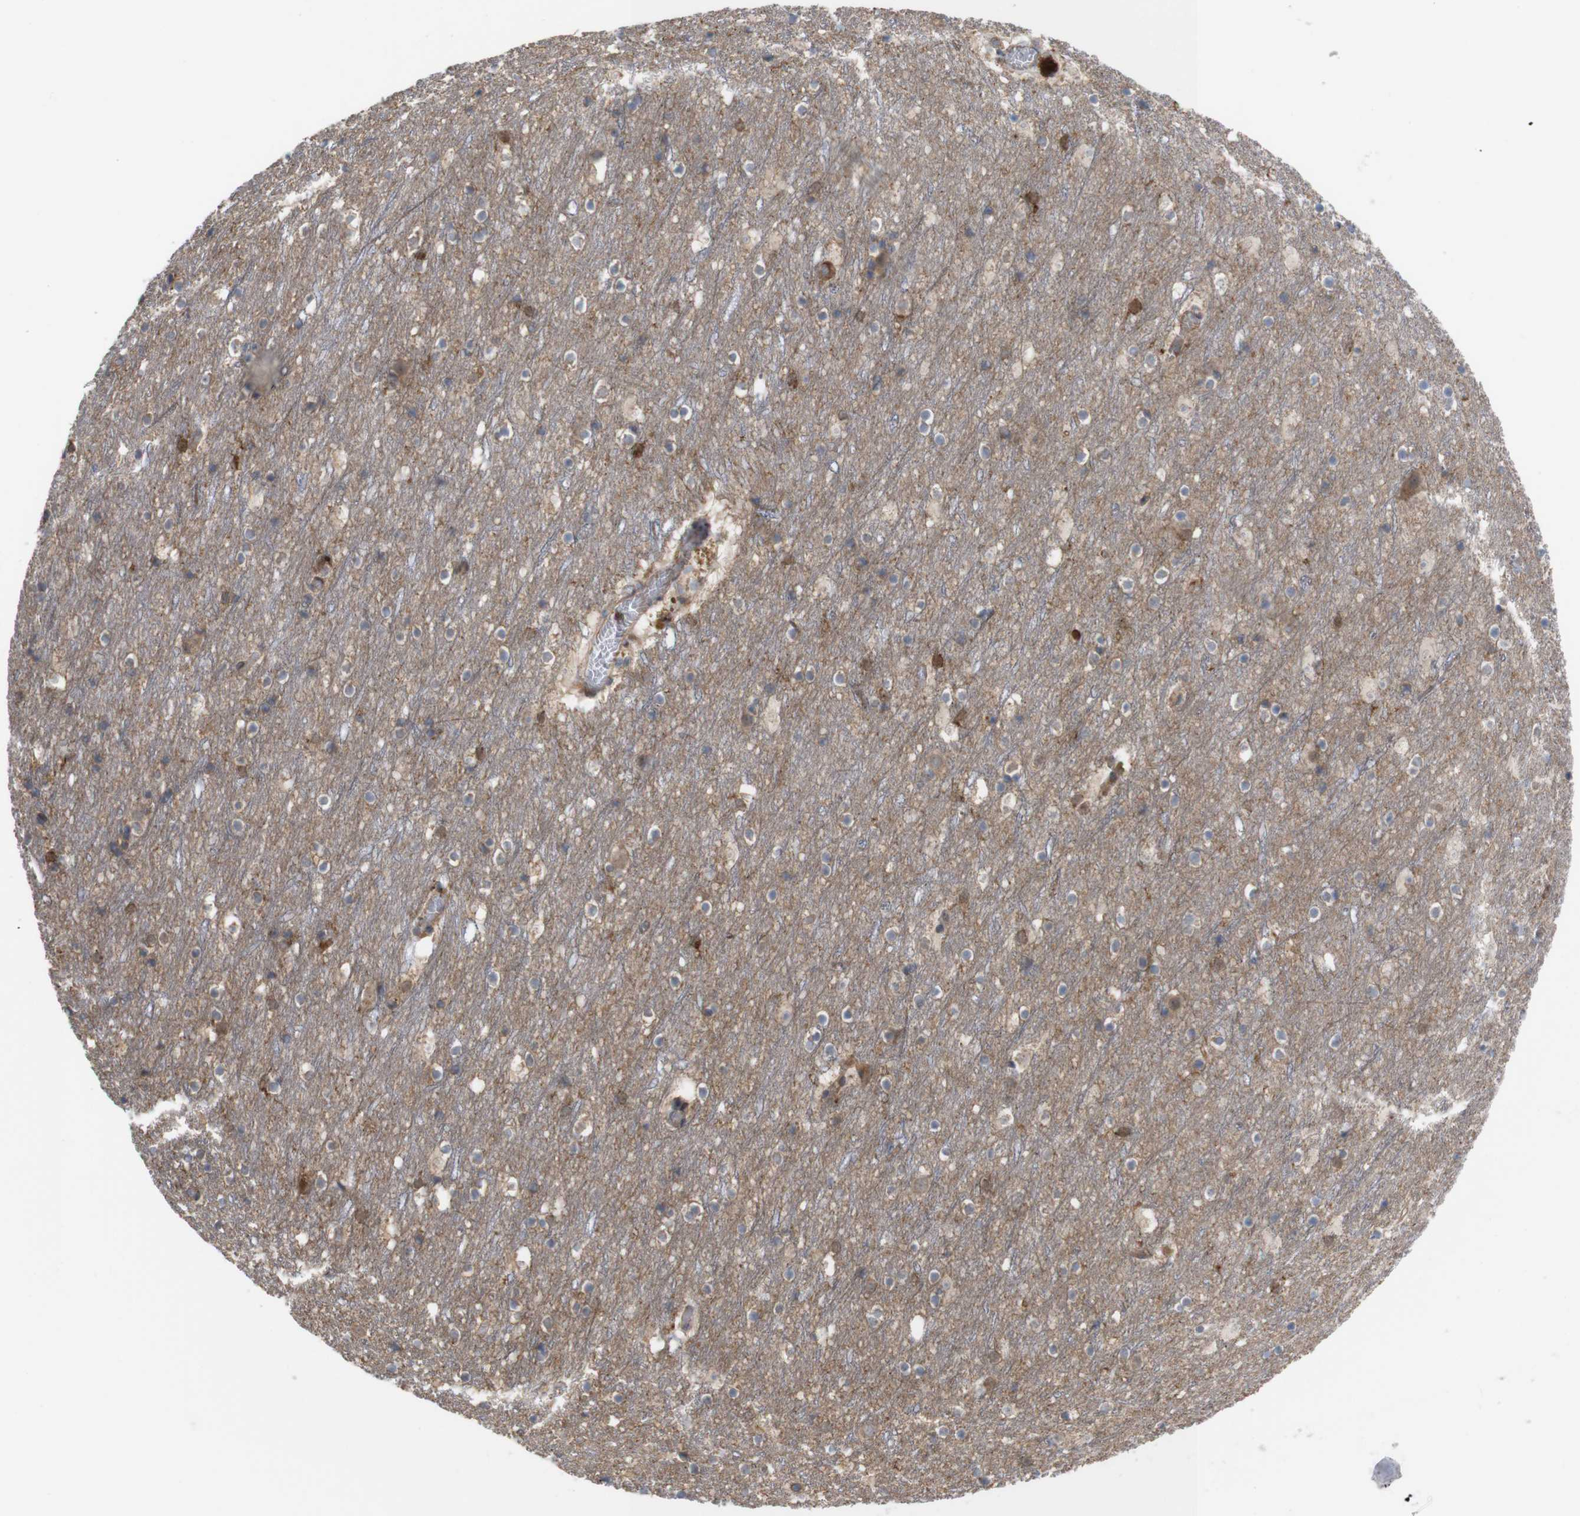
{"staining": {"intensity": "weak", "quantity": "25%-75%", "location": "cytoplasmic/membranous"}, "tissue": "cerebral cortex", "cell_type": "Endothelial cells", "image_type": "normal", "snomed": [{"axis": "morphology", "description": "Normal tissue, NOS"}, {"axis": "topography", "description": "Cerebral cortex"}], "caption": "Protein staining of unremarkable cerebral cortex demonstrates weak cytoplasmic/membranous expression in about 25%-75% of endothelial cells. (IHC, brightfield microscopy, high magnification).", "gene": "TIAM1", "patient": {"sex": "male", "age": 45}}